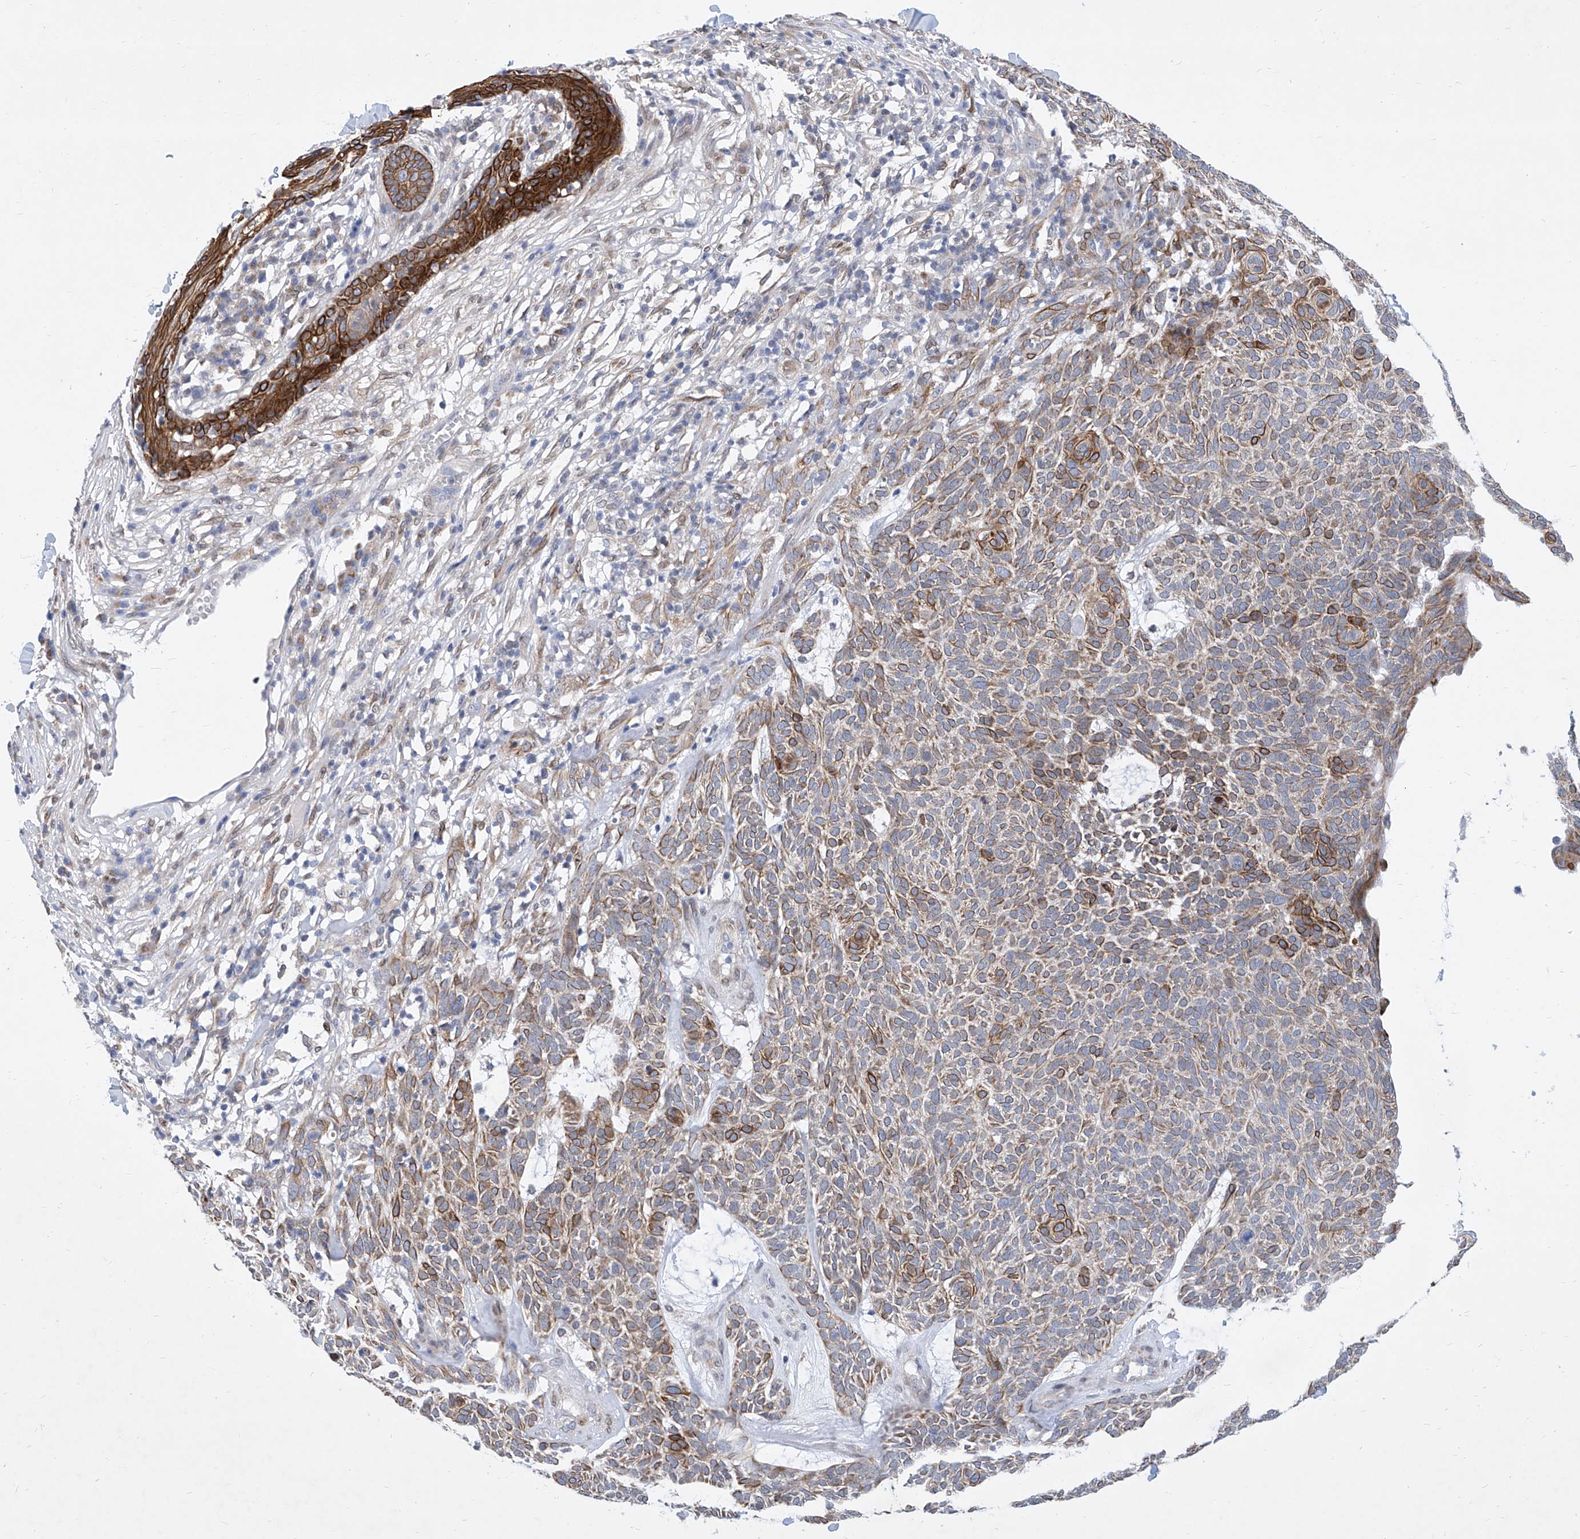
{"staining": {"intensity": "moderate", "quantity": "25%-75%", "location": "cytoplasmic/membranous"}, "tissue": "skin cancer", "cell_type": "Tumor cells", "image_type": "cancer", "snomed": [{"axis": "morphology", "description": "Squamous cell carcinoma, NOS"}, {"axis": "topography", "description": "Skin"}], "caption": "High-magnification brightfield microscopy of skin cancer stained with DAB (brown) and counterstained with hematoxylin (blue). tumor cells exhibit moderate cytoplasmic/membranous staining is appreciated in approximately25%-75% of cells.", "gene": "MX2", "patient": {"sex": "female", "age": 90}}